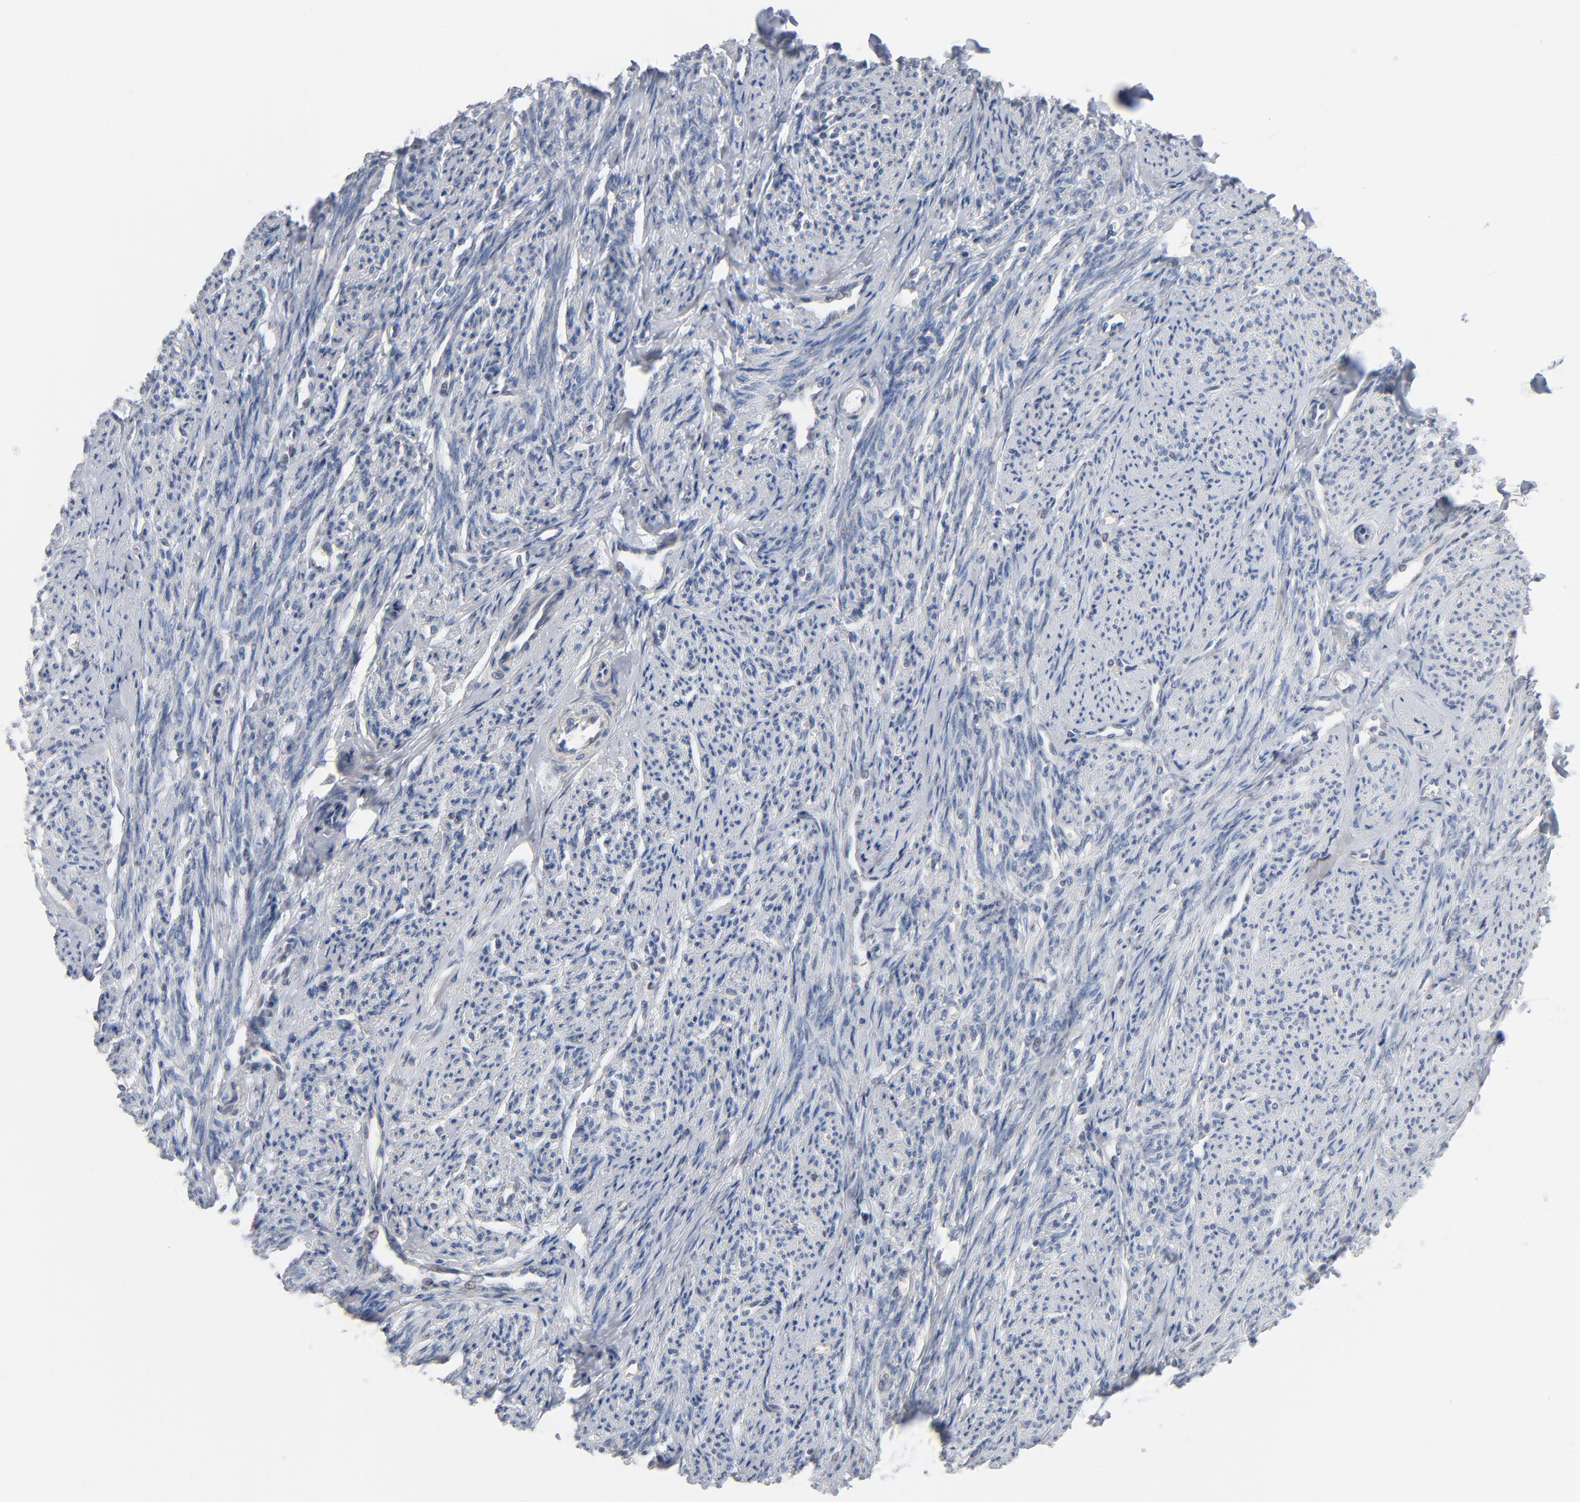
{"staining": {"intensity": "negative", "quantity": "none", "location": "none"}, "tissue": "smooth muscle", "cell_type": "Smooth muscle cells", "image_type": "normal", "snomed": [{"axis": "morphology", "description": "Normal tissue, NOS"}, {"axis": "topography", "description": "Smooth muscle"}], "caption": "Immunohistochemistry (IHC) of benign human smooth muscle exhibits no expression in smooth muscle cells.", "gene": "EPCAM", "patient": {"sex": "female", "age": 65}}